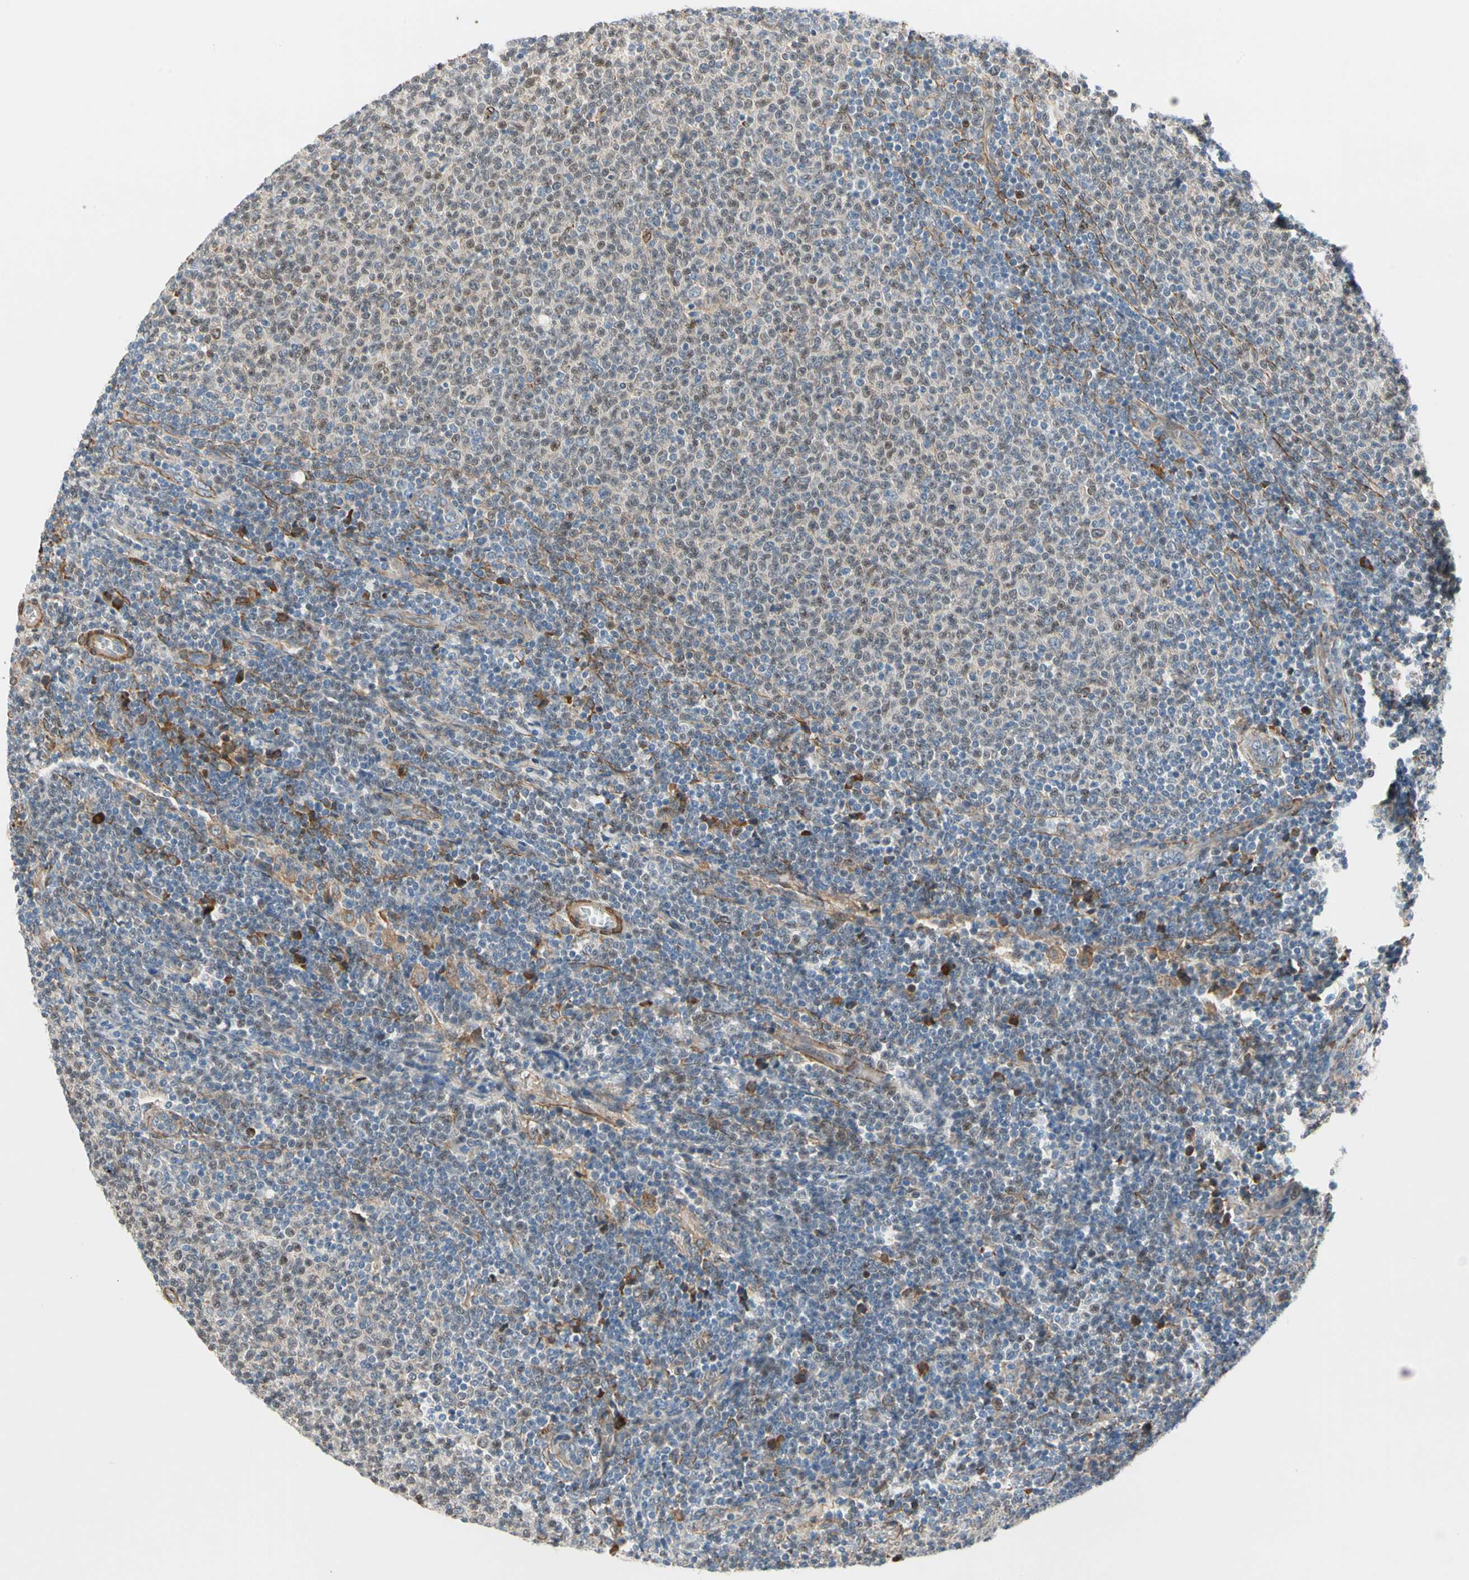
{"staining": {"intensity": "weak", "quantity": "25%-75%", "location": "cytoplasmic/membranous"}, "tissue": "lymphoma", "cell_type": "Tumor cells", "image_type": "cancer", "snomed": [{"axis": "morphology", "description": "Malignant lymphoma, non-Hodgkin's type, Low grade"}, {"axis": "topography", "description": "Lymph node"}], "caption": "An image of low-grade malignant lymphoma, non-Hodgkin's type stained for a protein exhibits weak cytoplasmic/membranous brown staining in tumor cells. The protein of interest is shown in brown color, while the nuclei are stained blue.", "gene": "LIMK2", "patient": {"sex": "male", "age": 66}}